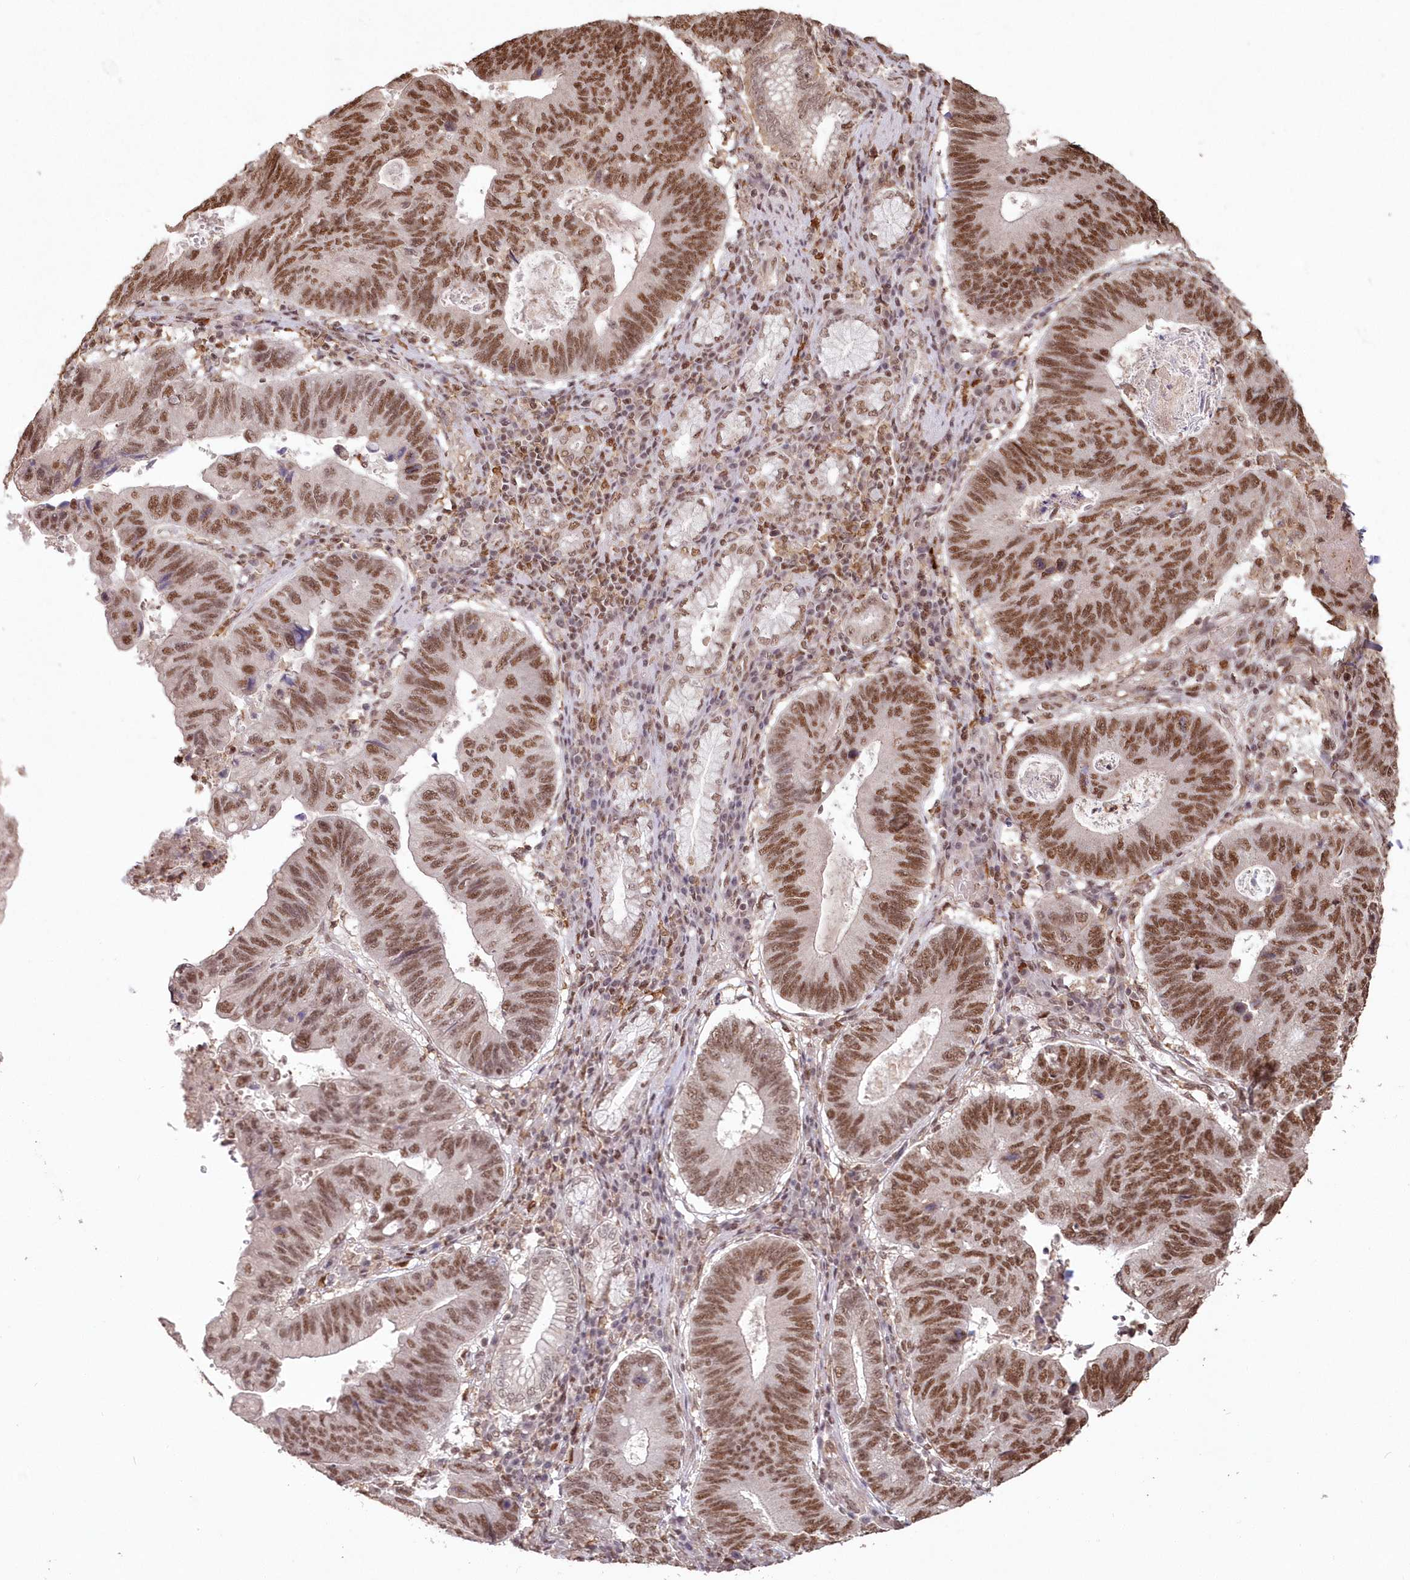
{"staining": {"intensity": "strong", "quantity": ">75%", "location": "nuclear"}, "tissue": "stomach cancer", "cell_type": "Tumor cells", "image_type": "cancer", "snomed": [{"axis": "morphology", "description": "Adenocarcinoma, NOS"}, {"axis": "topography", "description": "Stomach"}], "caption": "Stomach cancer stained for a protein (brown) exhibits strong nuclear positive staining in approximately >75% of tumor cells.", "gene": "PDS5A", "patient": {"sex": "male", "age": 59}}